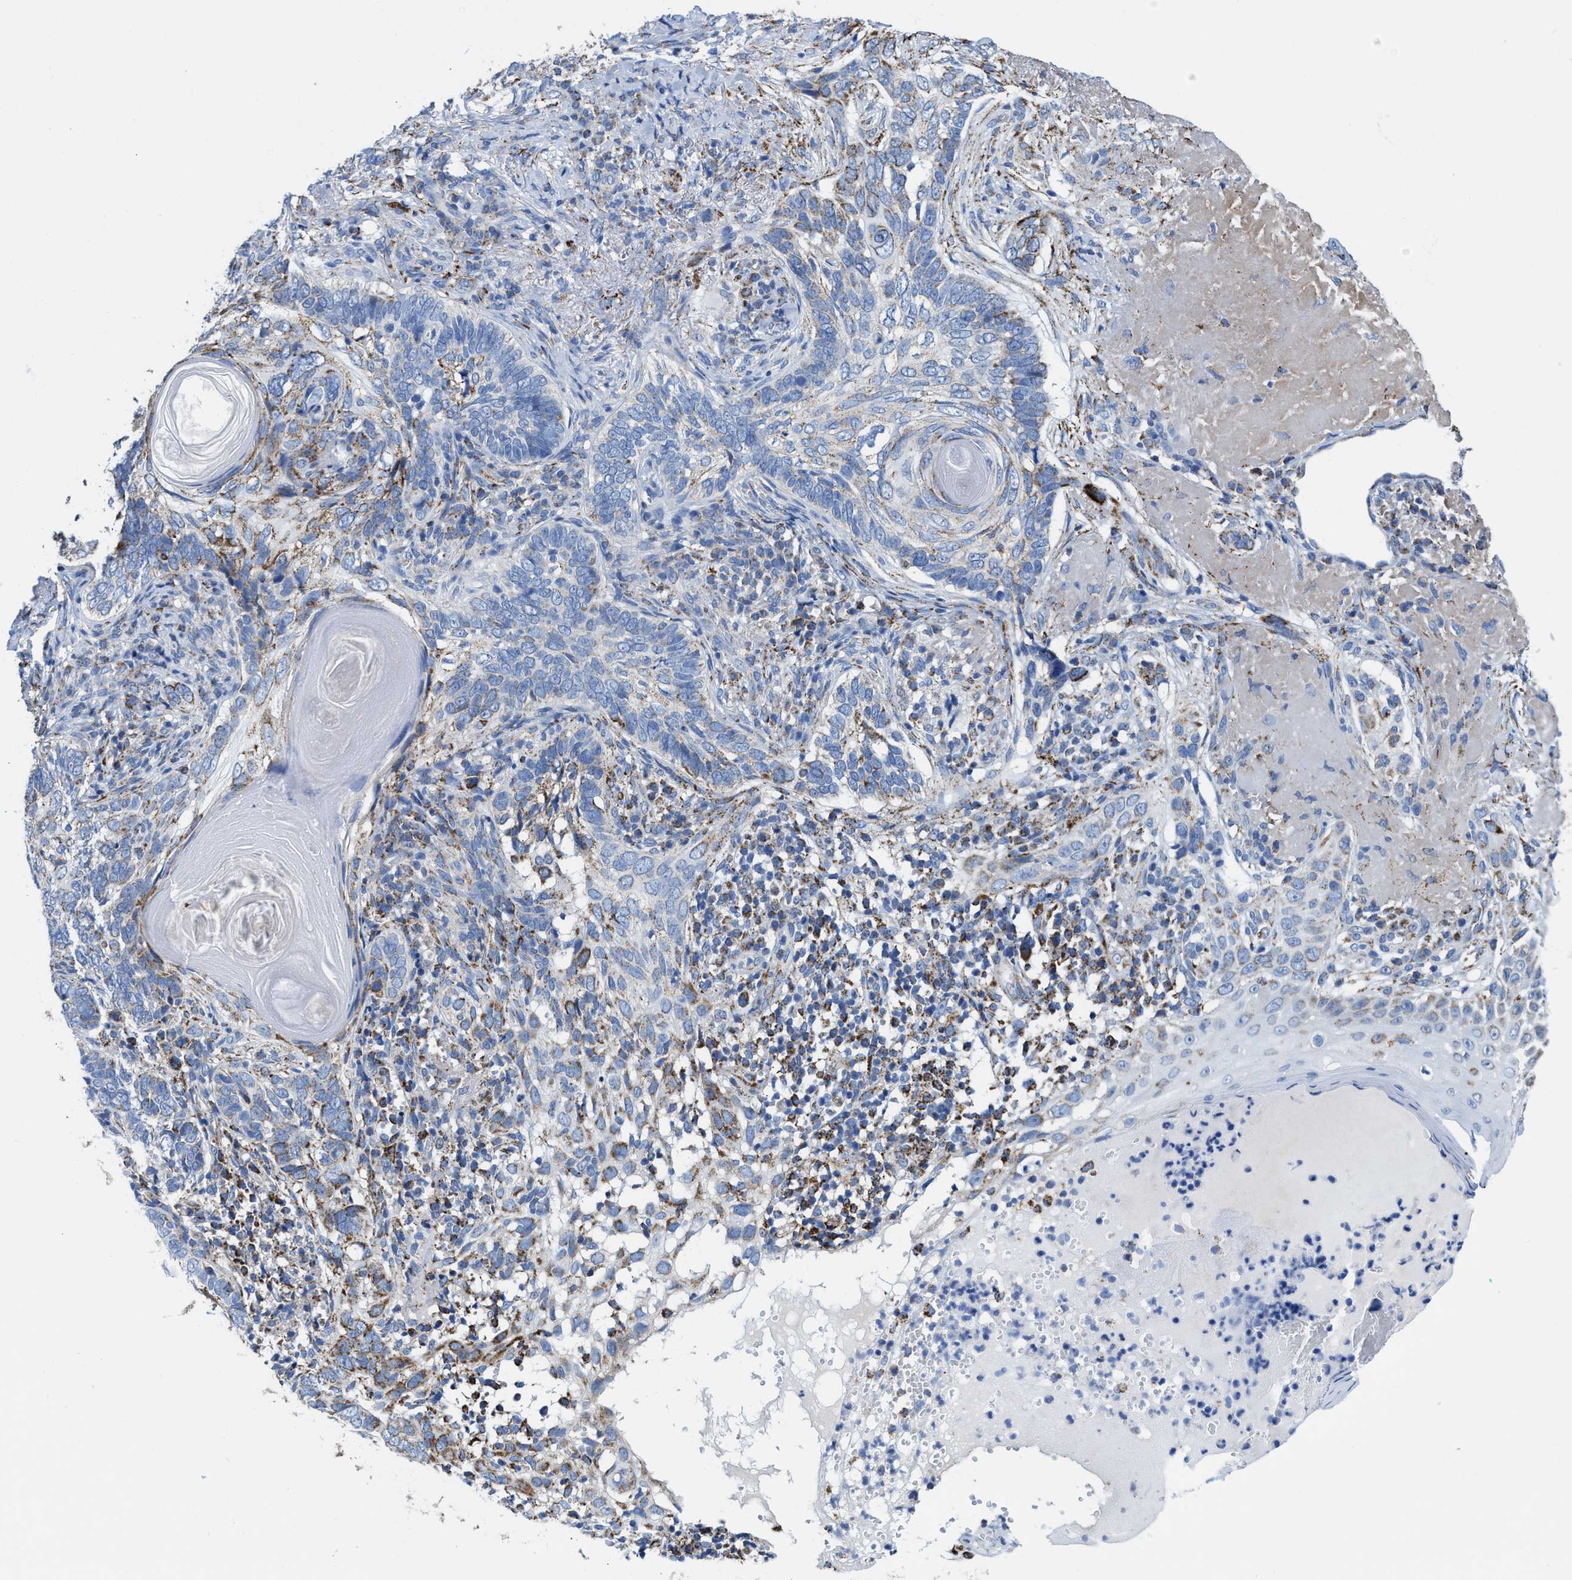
{"staining": {"intensity": "moderate", "quantity": "<25%", "location": "cytoplasmic/membranous"}, "tissue": "skin cancer", "cell_type": "Tumor cells", "image_type": "cancer", "snomed": [{"axis": "morphology", "description": "Basal cell carcinoma"}, {"axis": "topography", "description": "Skin"}], "caption": "There is low levels of moderate cytoplasmic/membranous staining in tumor cells of basal cell carcinoma (skin), as demonstrated by immunohistochemical staining (brown color).", "gene": "ALDH1B1", "patient": {"sex": "female", "age": 89}}